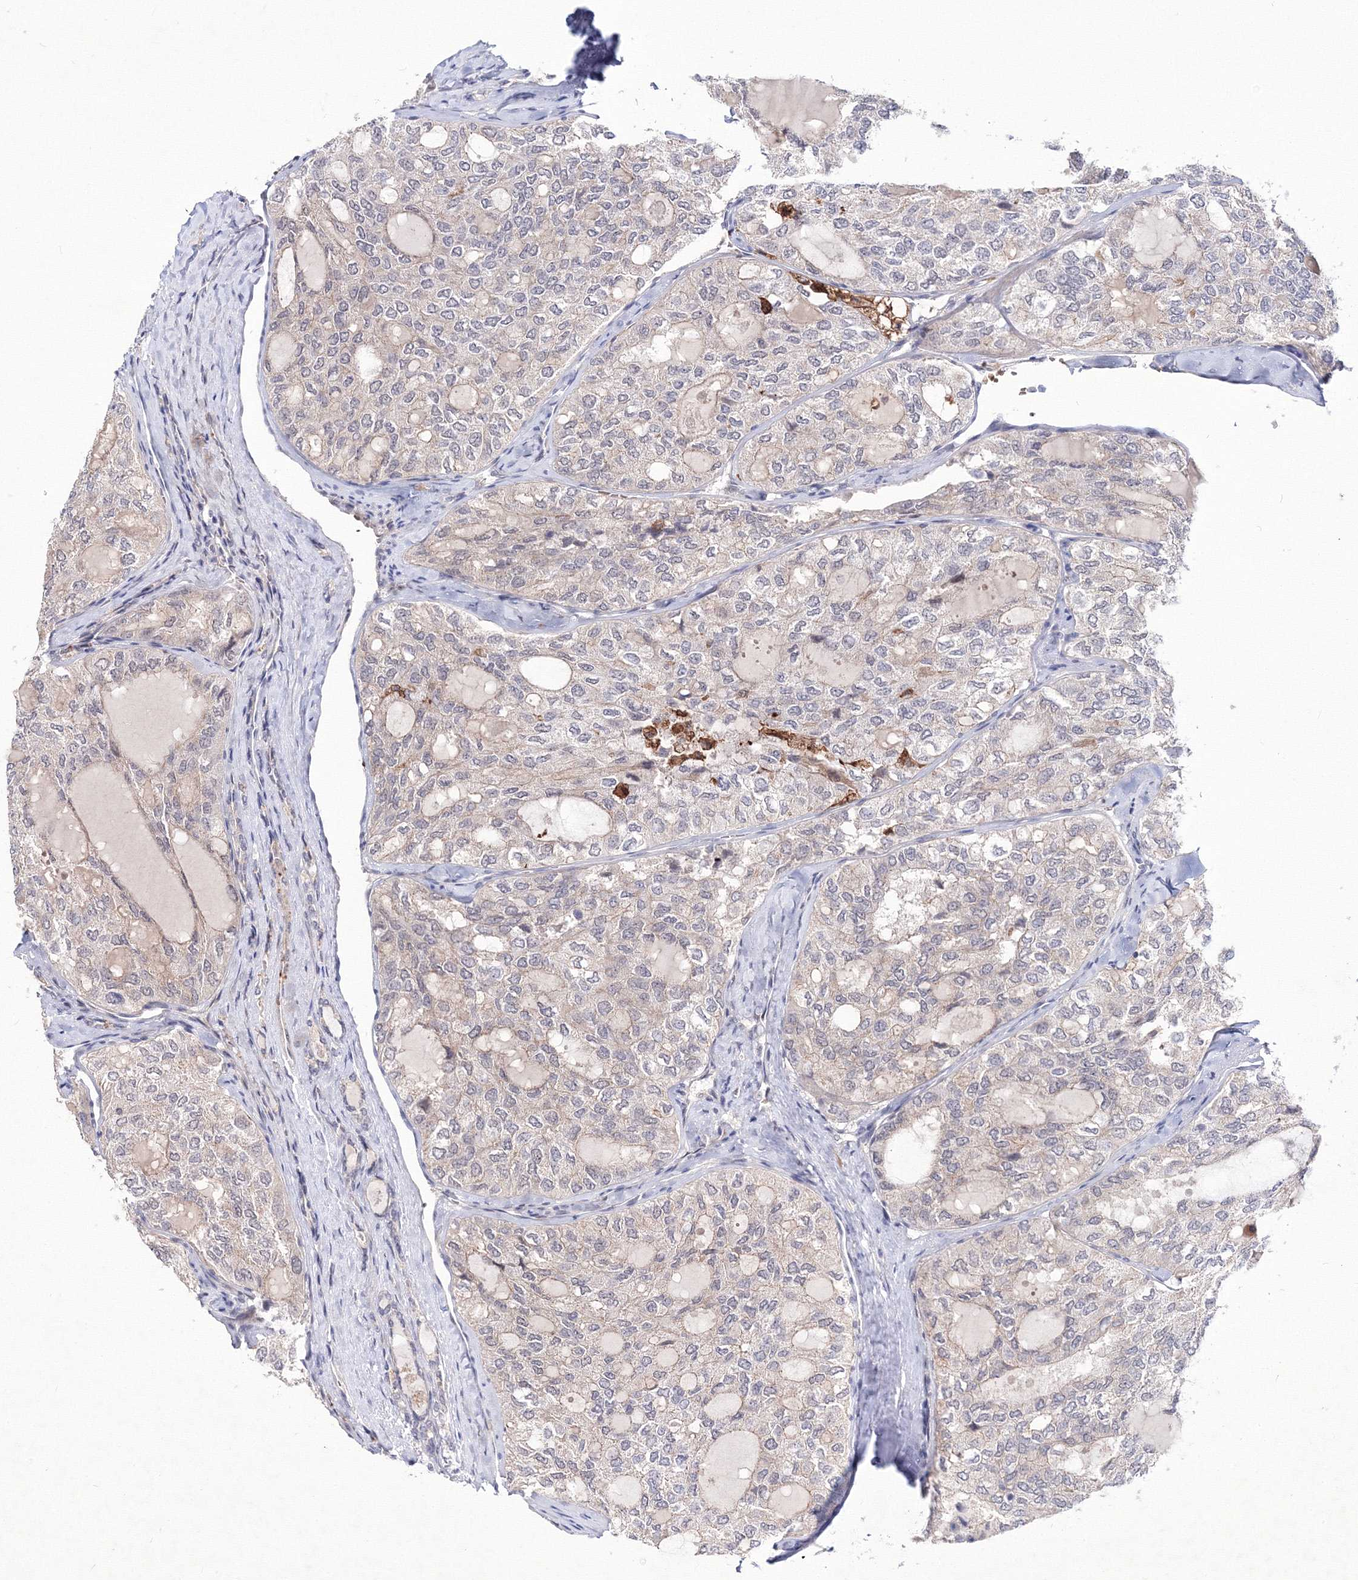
{"staining": {"intensity": "weak", "quantity": "<25%", "location": "cytoplasmic/membranous"}, "tissue": "thyroid cancer", "cell_type": "Tumor cells", "image_type": "cancer", "snomed": [{"axis": "morphology", "description": "Follicular adenoma carcinoma, NOS"}, {"axis": "topography", "description": "Thyroid gland"}], "caption": "DAB (3,3'-diaminobenzidine) immunohistochemical staining of human thyroid cancer (follicular adenoma carcinoma) exhibits no significant expression in tumor cells. (DAB (3,3'-diaminobenzidine) immunohistochemistry, high magnification).", "gene": "C11orf52", "patient": {"sex": "male", "age": 75}}